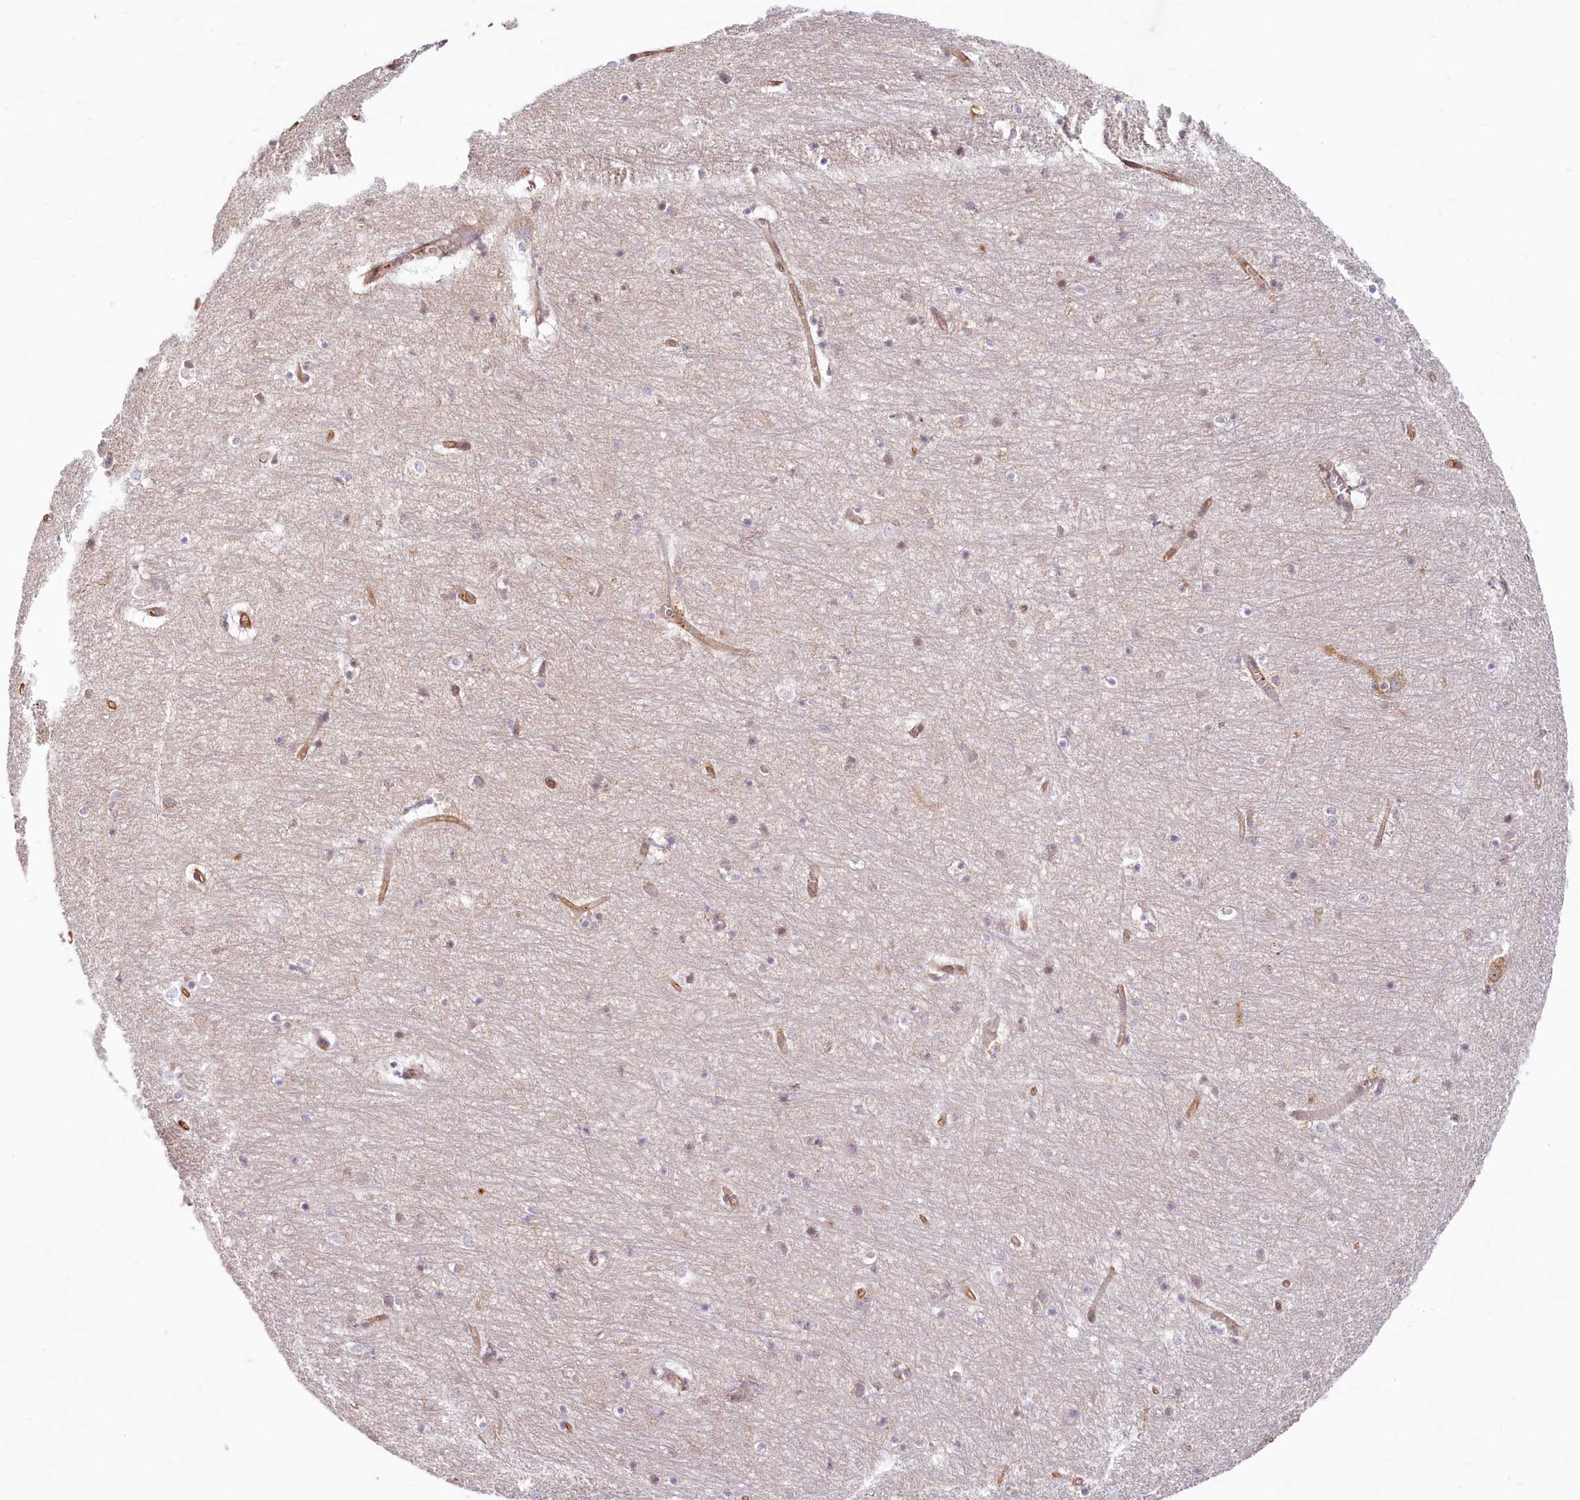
{"staining": {"intensity": "moderate", "quantity": "<25%", "location": "cytoplasmic/membranous"}, "tissue": "hippocampus", "cell_type": "Glial cells", "image_type": "normal", "snomed": [{"axis": "morphology", "description": "Normal tissue, NOS"}, {"axis": "topography", "description": "Hippocampus"}], "caption": "High-power microscopy captured an immunohistochemistry (IHC) micrograph of unremarkable hippocampus, revealing moderate cytoplasmic/membranous expression in approximately <25% of glial cells.", "gene": "LMOD3", "patient": {"sex": "female", "age": 64}}